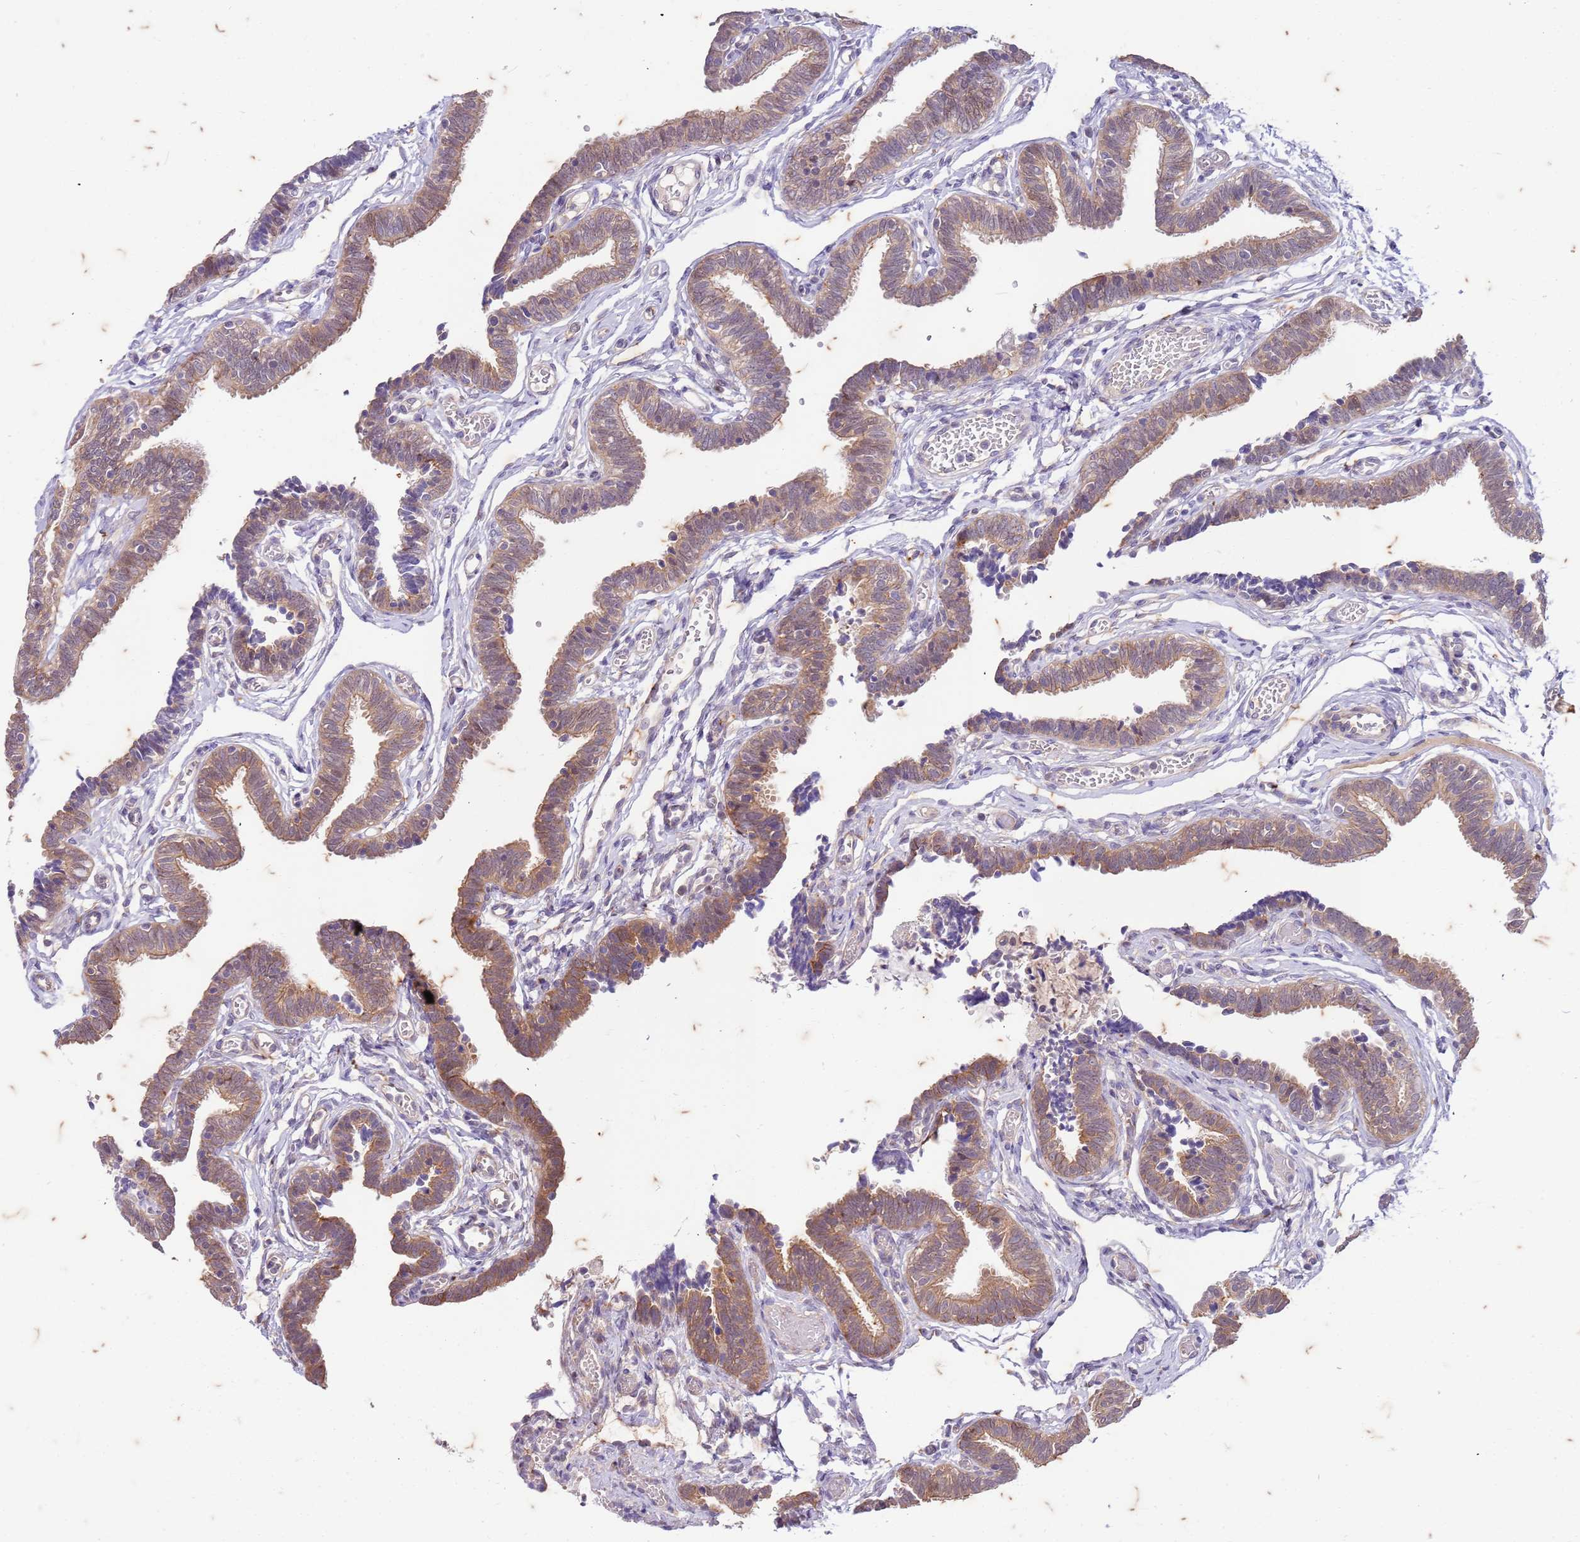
{"staining": {"intensity": "moderate", "quantity": ">75%", "location": "cytoplasmic/membranous"}, "tissue": "fallopian tube", "cell_type": "Glandular cells", "image_type": "normal", "snomed": [{"axis": "morphology", "description": "Normal tissue, NOS"}, {"axis": "topography", "description": "Fallopian tube"}, {"axis": "topography", "description": "Ovary"}], "caption": "Brown immunohistochemical staining in unremarkable fallopian tube exhibits moderate cytoplasmic/membranous expression in about >75% of glandular cells.", "gene": "RAPGEF3", "patient": {"sex": "female", "age": 23}}